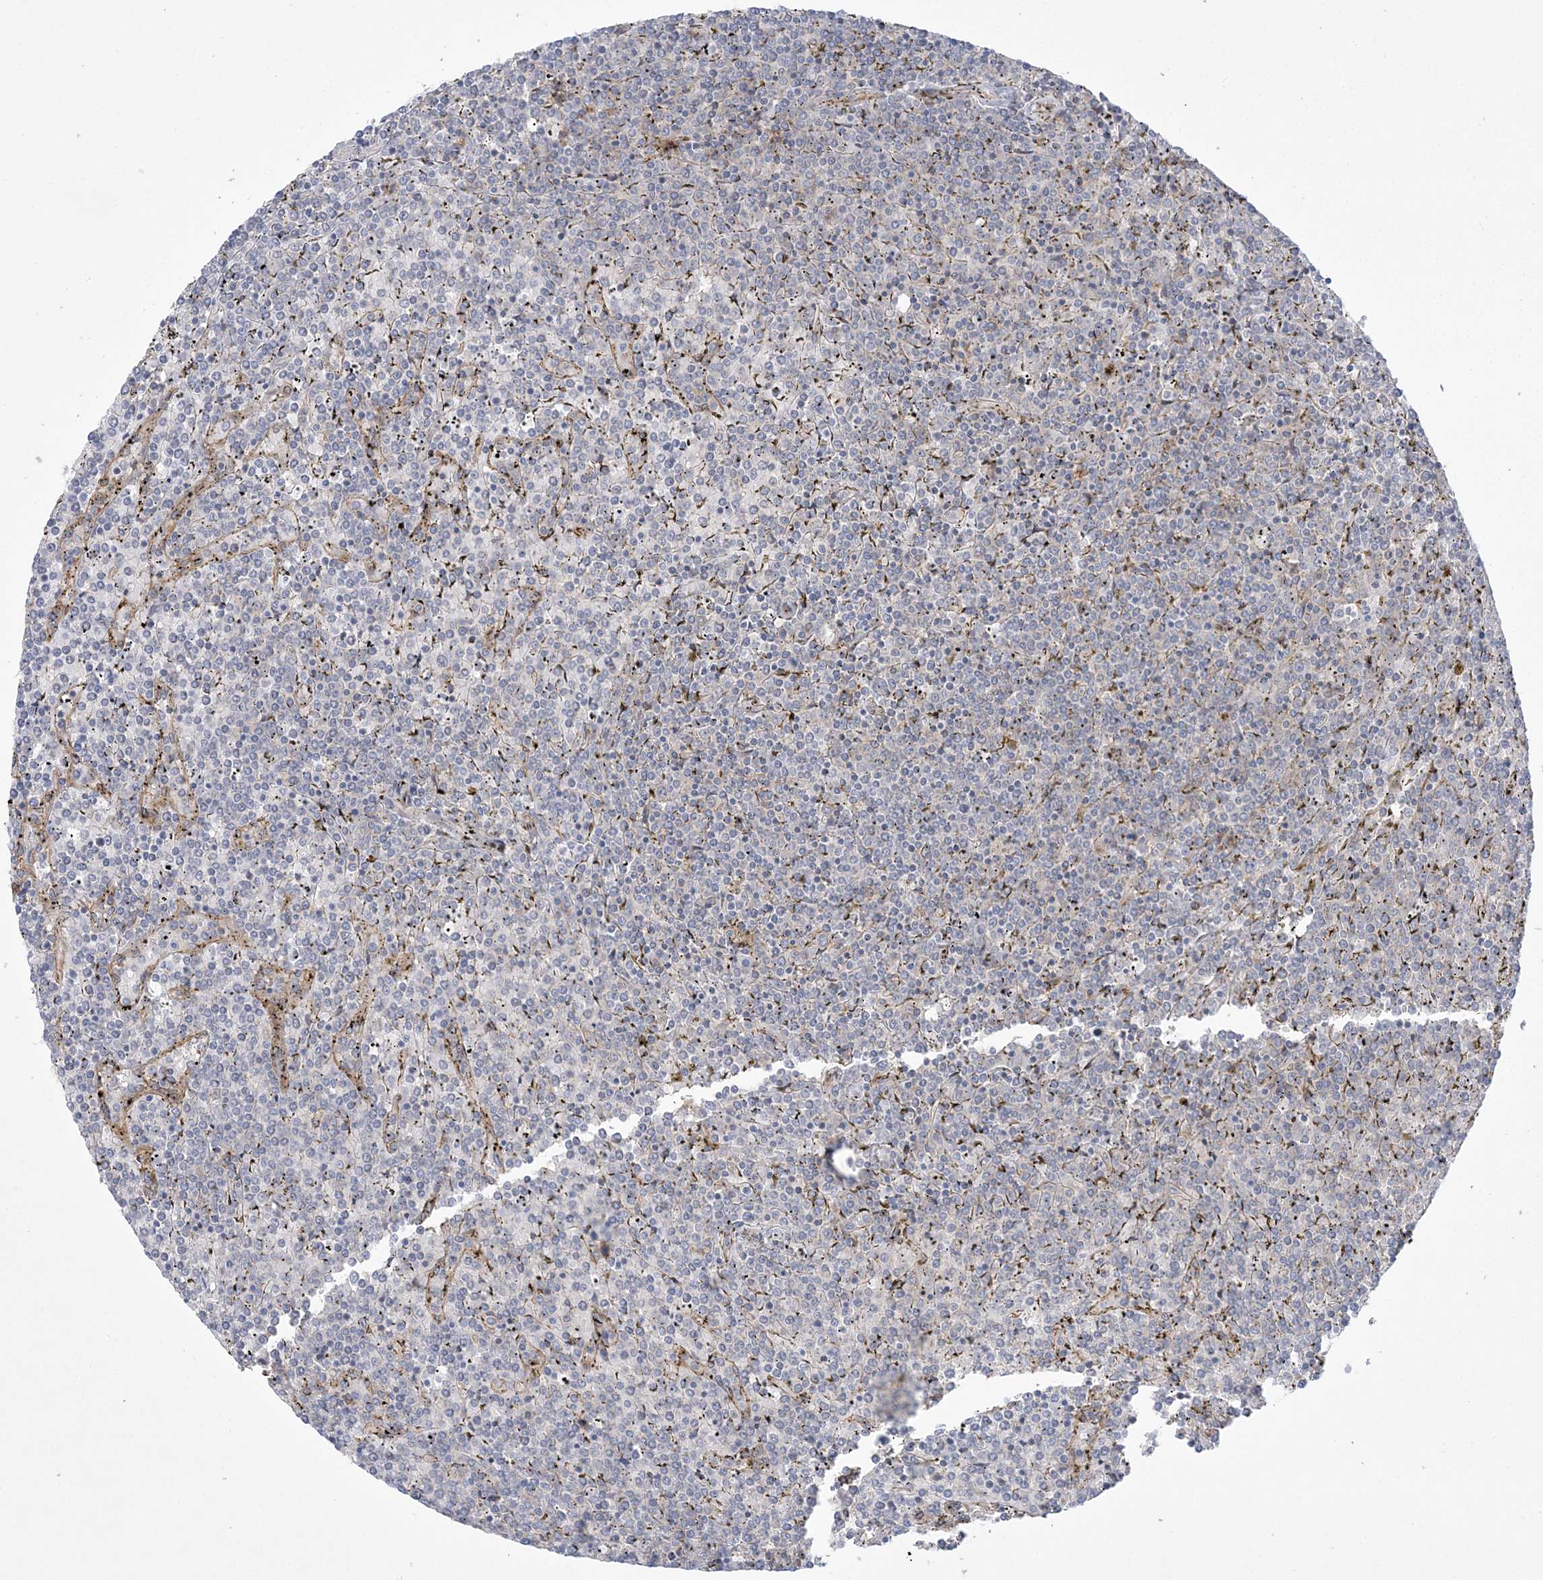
{"staining": {"intensity": "negative", "quantity": "none", "location": "none"}, "tissue": "lymphoma", "cell_type": "Tumor cells", "image_type": "cancer", "snomed": [{"axis": "morphology", "description": "Malignant lymphoma, non-Hodgkin's type, Low grade"}, {"axis": "topography", "description": "Spleen"}], "caption": "Low-grade malignant lymphoma, non-Hodgkin's type was stained to show a protein in brown. There is no significant staining in tumor cells.", "gene": "ADAMTS12", "patient": {"sex": "female", "age": 19}}